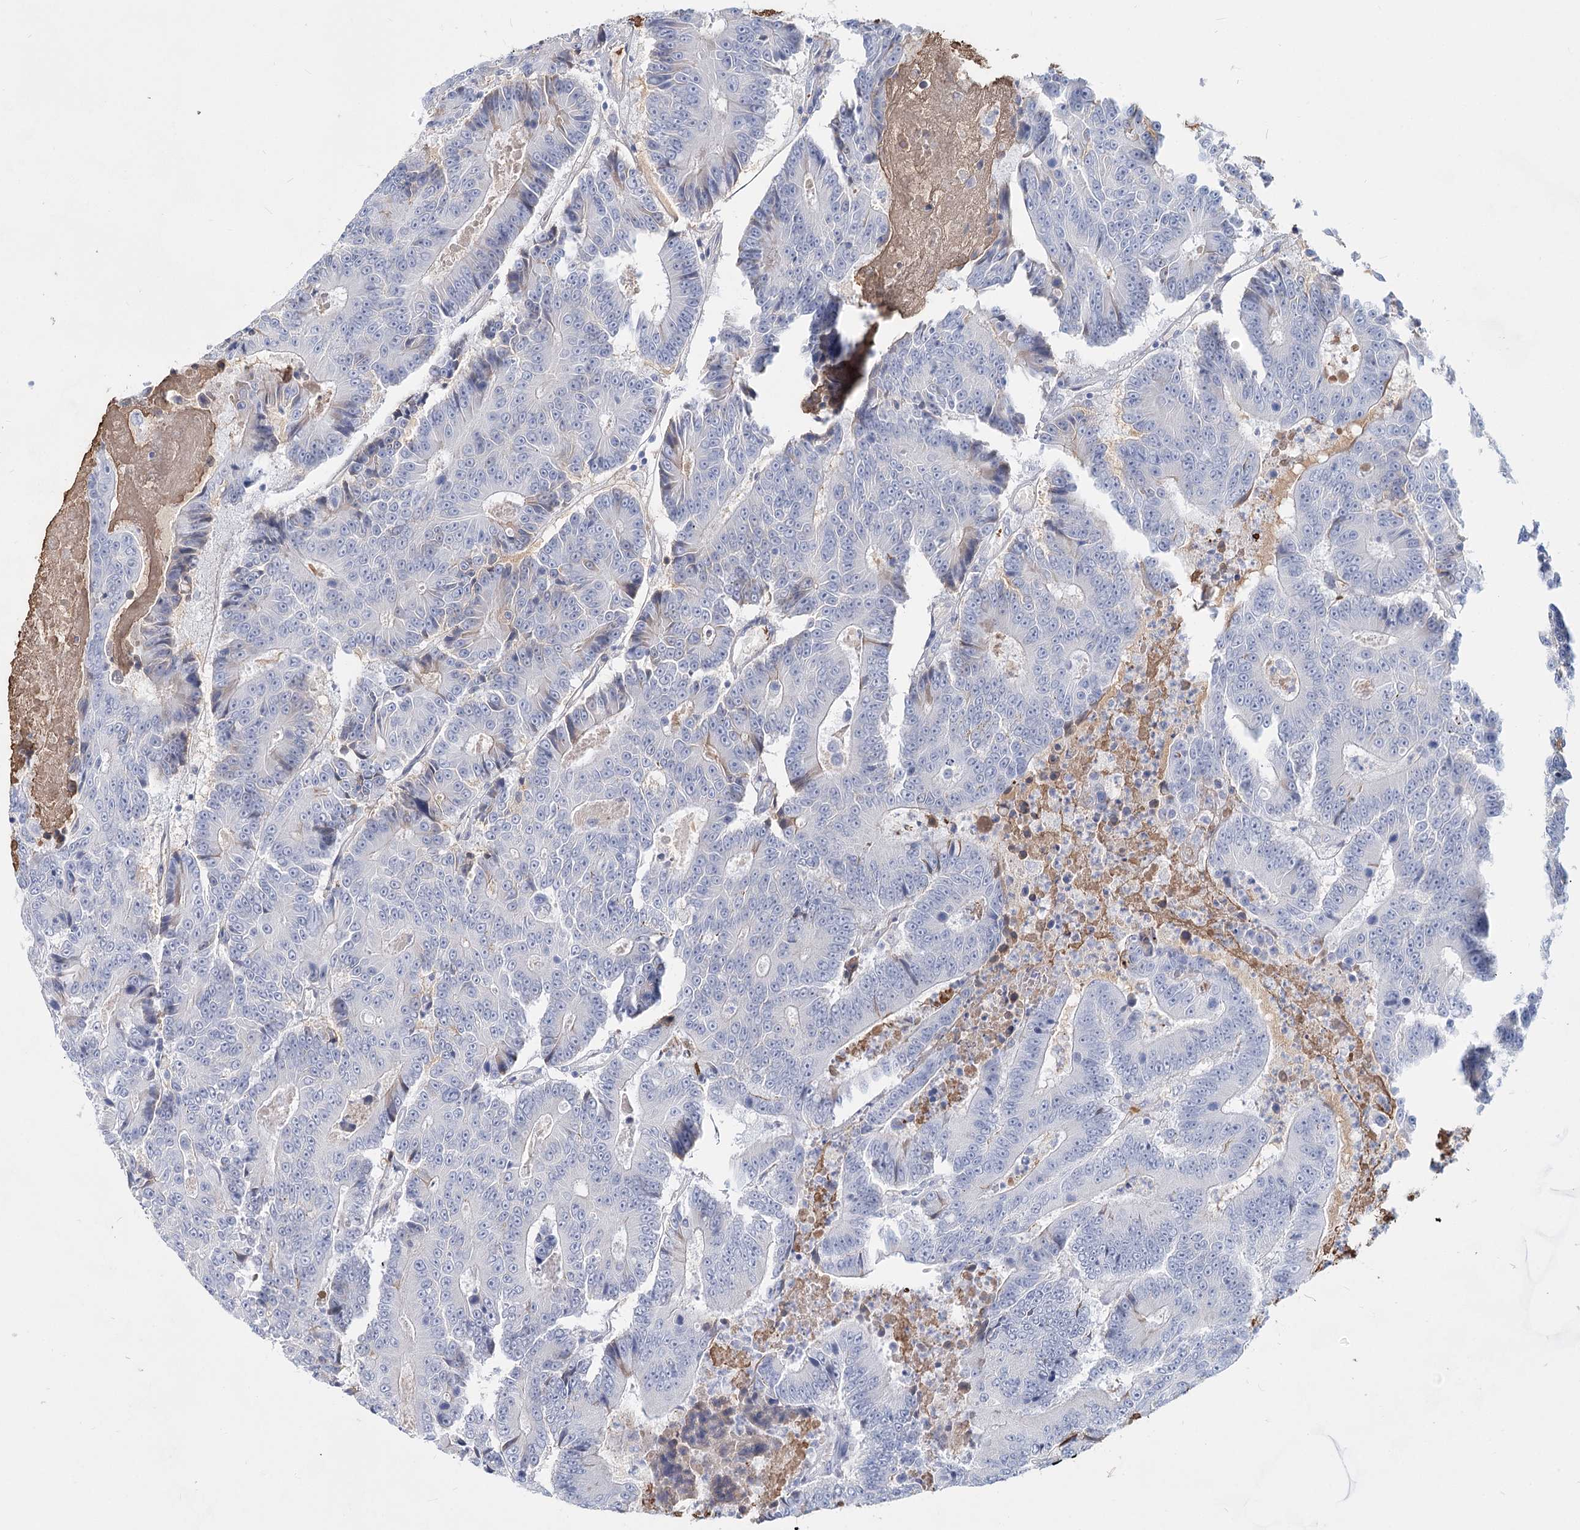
{"staining": {"intensity": "negative", "quantity": "none", "location": "none"}, "tissue": "colorectal cancer", "cell_type": "Tumor cells", "image_type": "cancer", "snomed": [{"axis": "morphology", "description": "Adenocarcinoma, NOS"}, {"axis": "topography", "description": "Colon"}], "caption": "A high-resolution histopathology image shows immunohistochemistry (IHC) staining of adenocarcinoma (colorectal), which exhibits no significant staining in tumor cells.", "gene": "TASOR2", "patient": {"sex": "male", "age": 83}}